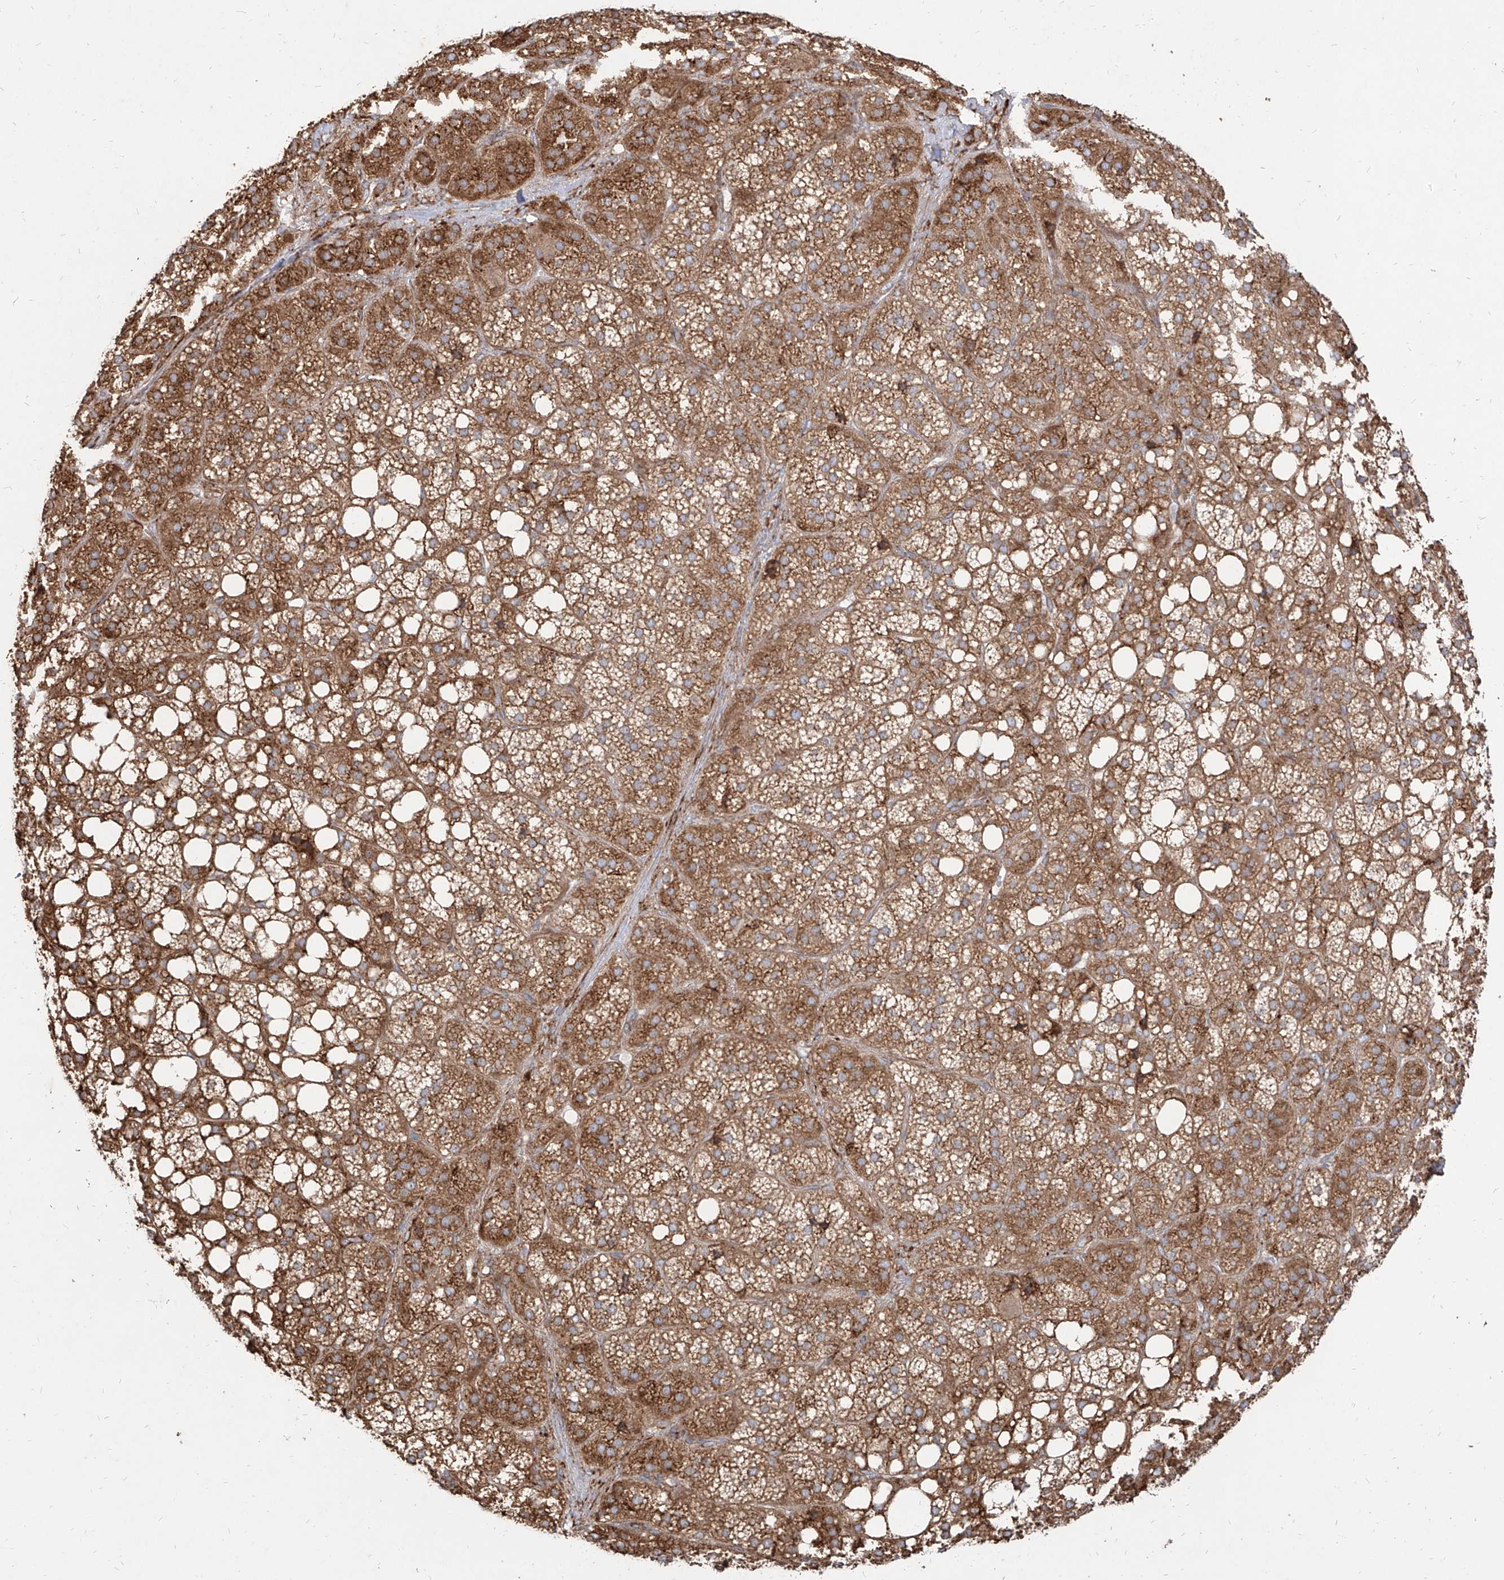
{"staining": {"intensity": "strong", "quantity": ">75%", "location": "cytoplasmic/membranous"}, "tissue": "adrenal gland", "cell_type": "Glandular cells", "image_type": "normal", "snomed": [{"axis": "morphology", "description": "Normal tissue, NOS"}, {"axis": "topography", "description": "Adrenal gland"}], "caption": "IHC (DAB) staining of unremarkable human adrenal gland reveals strong cytoplasmic/membranous protein staining in approximately >75% of glandular cells.", "gene": "RPS25", "patient": {"sex": "female", "age": 59}}